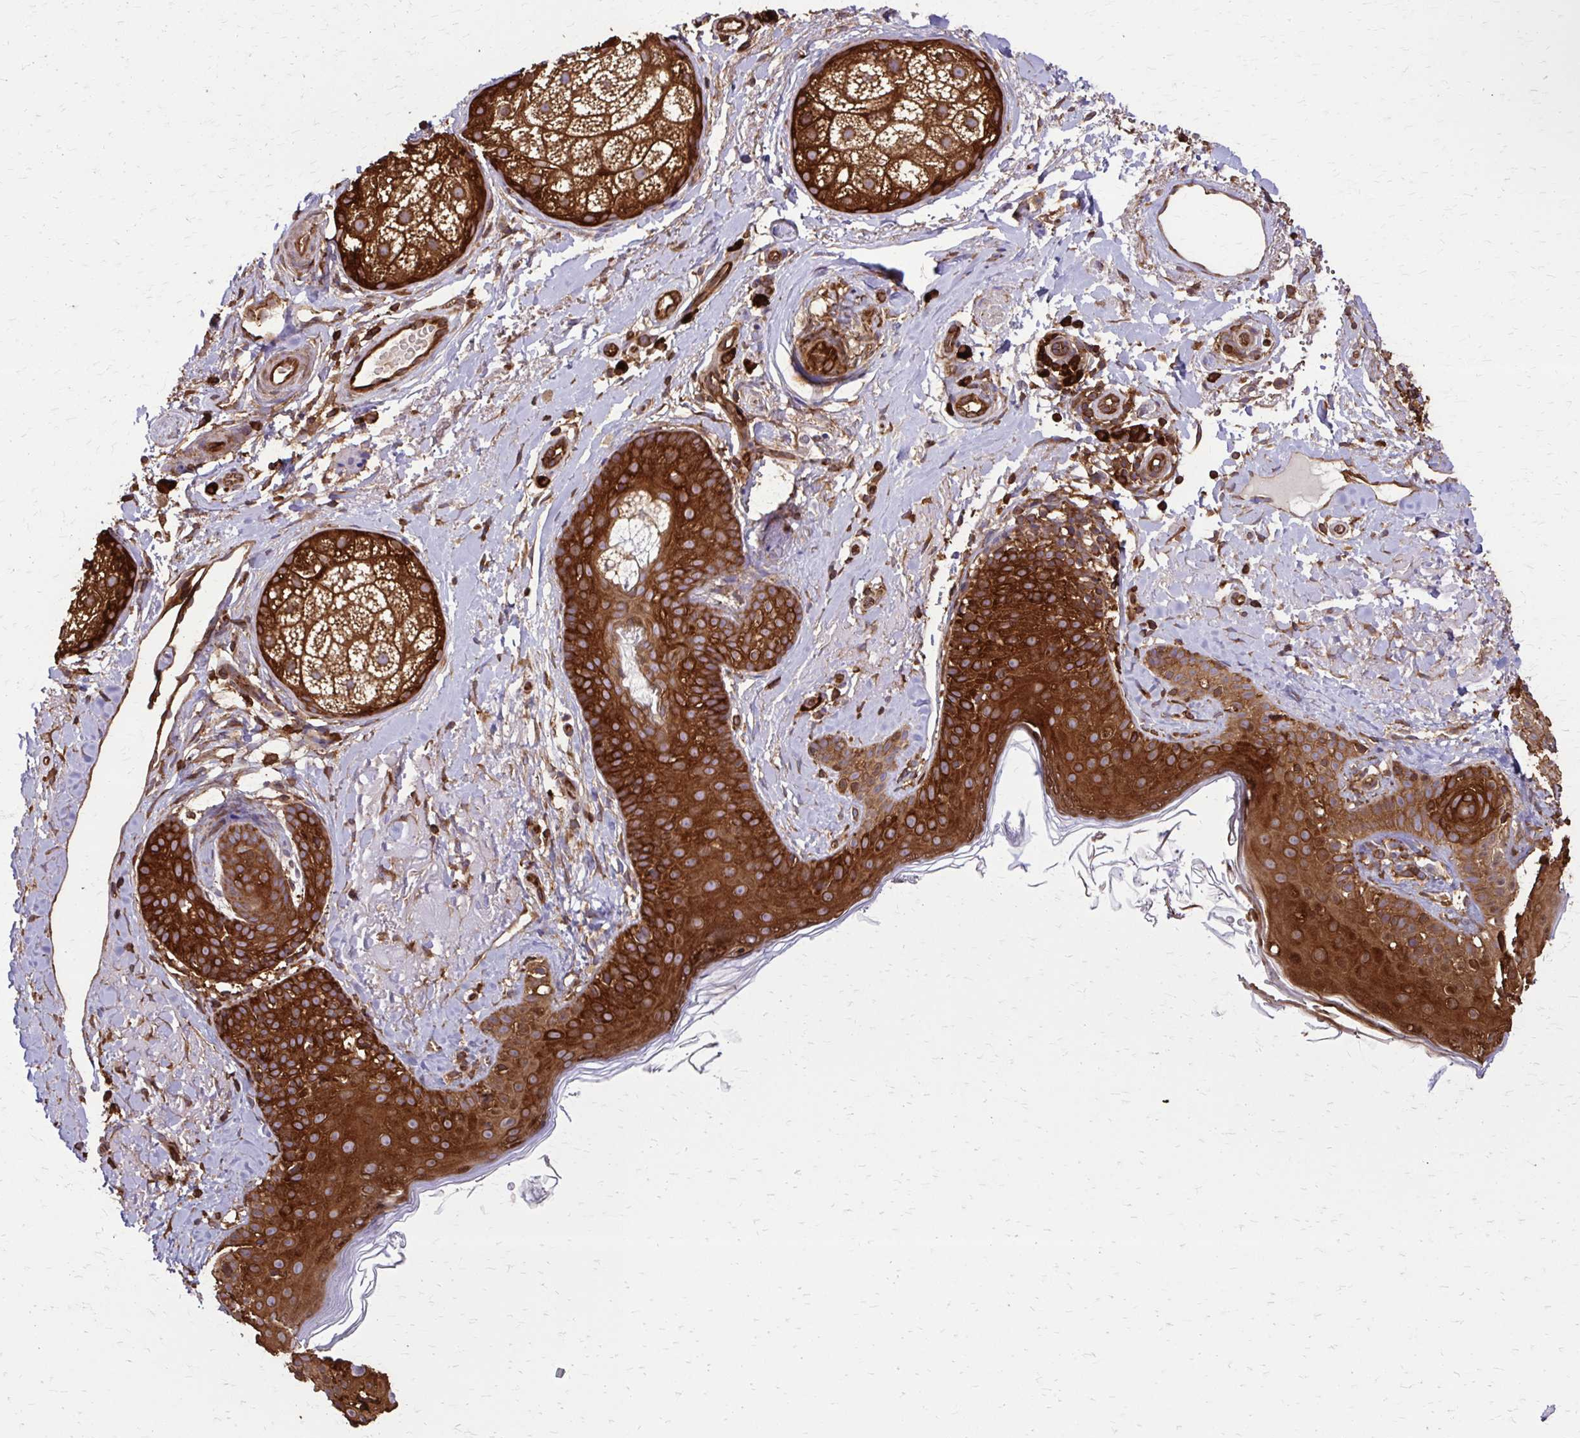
{"staining": {"intensity": "strong", "quantity": ">75%", "location": "cytoplasmic/membranous"}, "tissue": "skin", "cell_type": "Fibroblasts", "image_type": "normal", "snomed": [{"axis": "morphology", "description": "Normal tissue, NOS"}, {"axis": "topography", "description": "Skin"}], "caption": "Immunohistochemical staining of benign human skin demonstrates >75% levels of strong cytoplasmic/membranous protein staining in approximately >75% of fibroblasts.", "gene": "EEF2", "patient": {"sex": "male", "age": 73}}